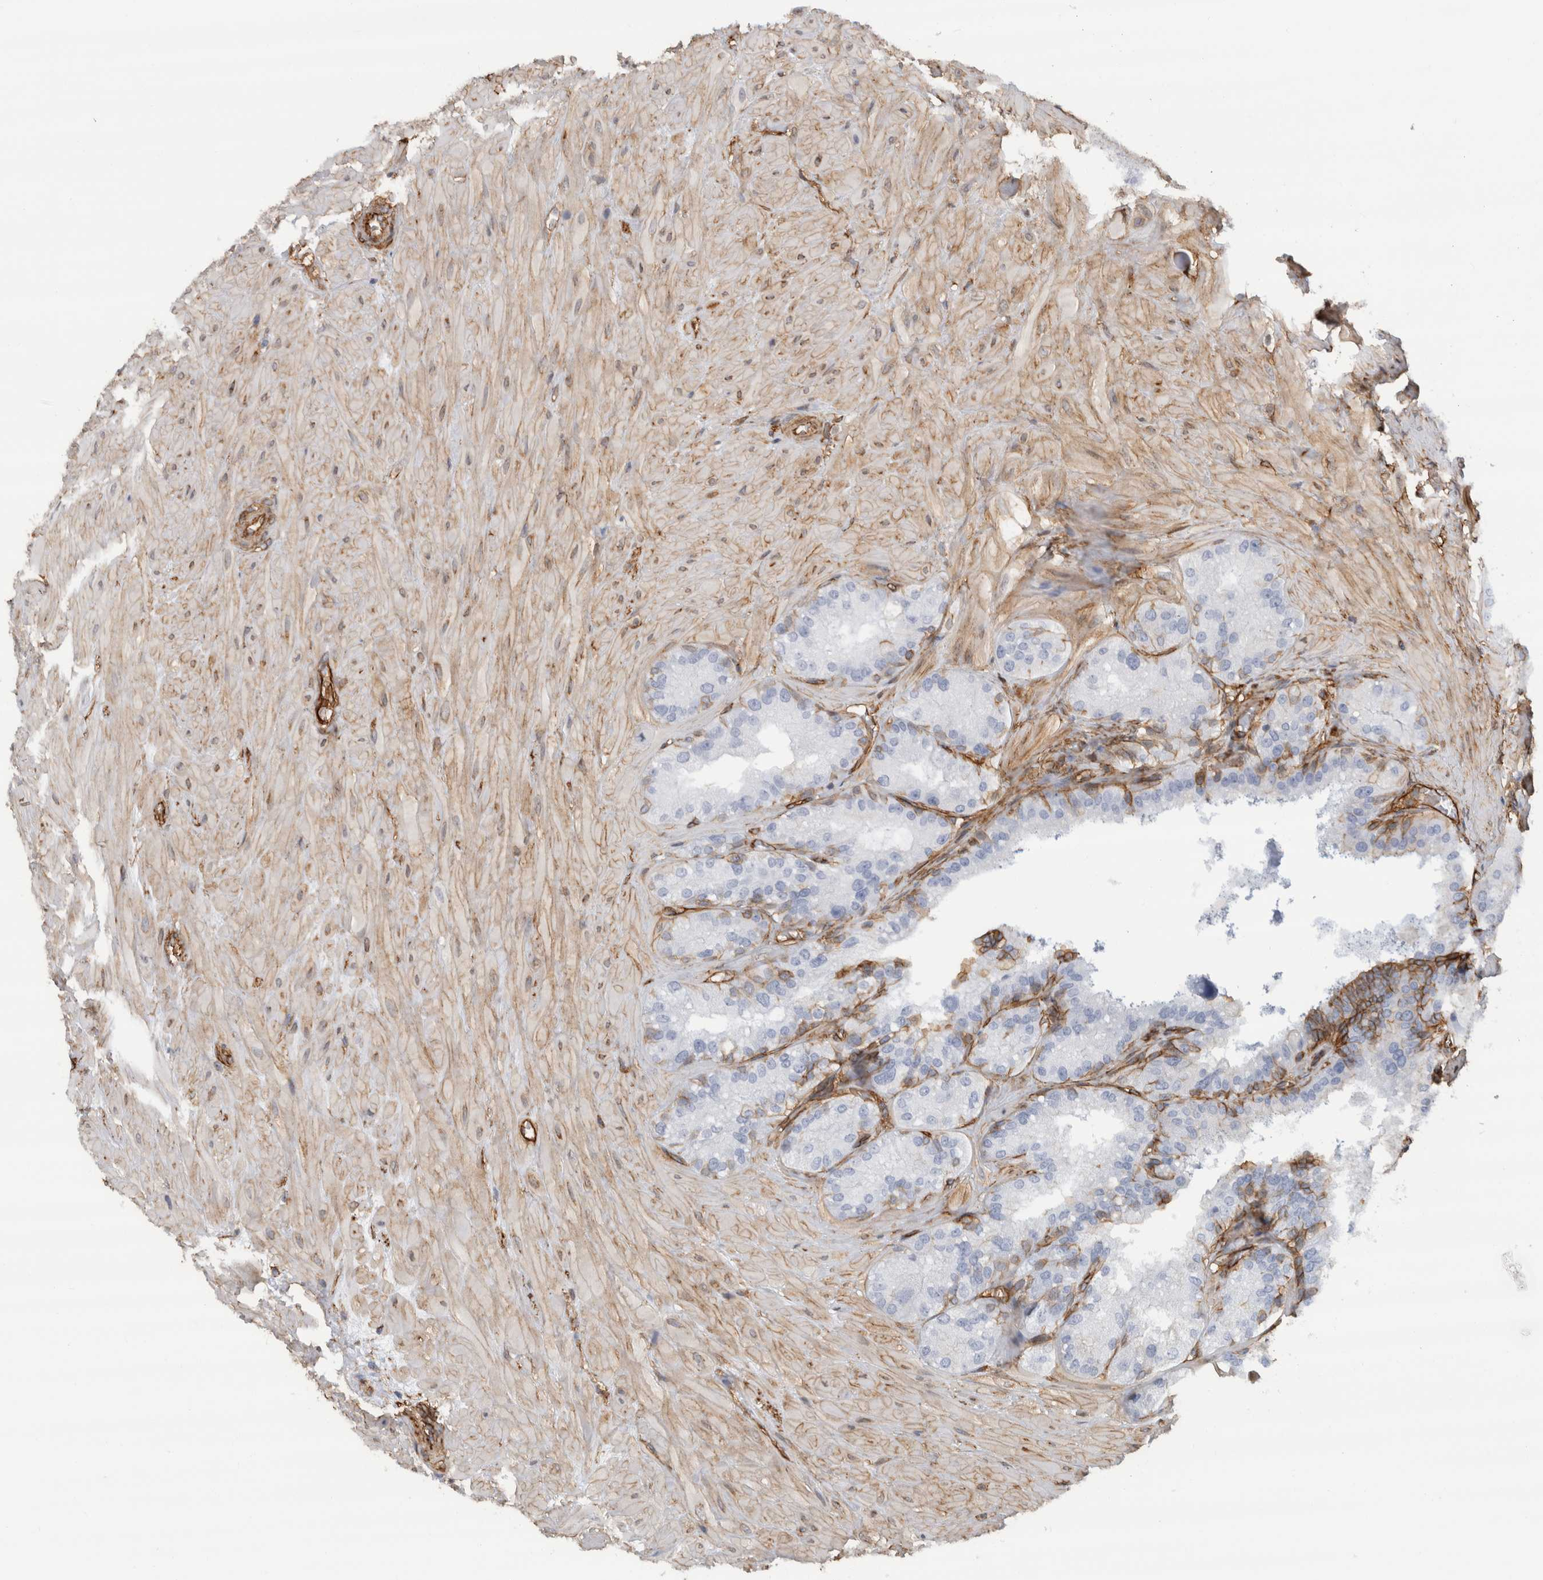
{"staining": {"intensity": "strong", "quantity": "25%-75%", "location": "cytoplasmic/membranous"}, "tissue": "seminal vesicle", "cell_type": "Glandular cells", "image_type": "normal", "snomed": [{"axis": "morphology", "description": "Normal tissue, NOS"}, {"axis": "topography", "description": "Prostate"}, {"axis": "topography", "description": "Seminal veicle"}], "caption": "Brown immunohistochemical staining in normal human seminal vesicle displays strong cytoplasmic/membranous expression in about 25%-75% of glandular cells. (IHC, brightfield microscopy, high magnification).", "gene": "AHNAK", "patient": {"sex": "male", "age": 51}}